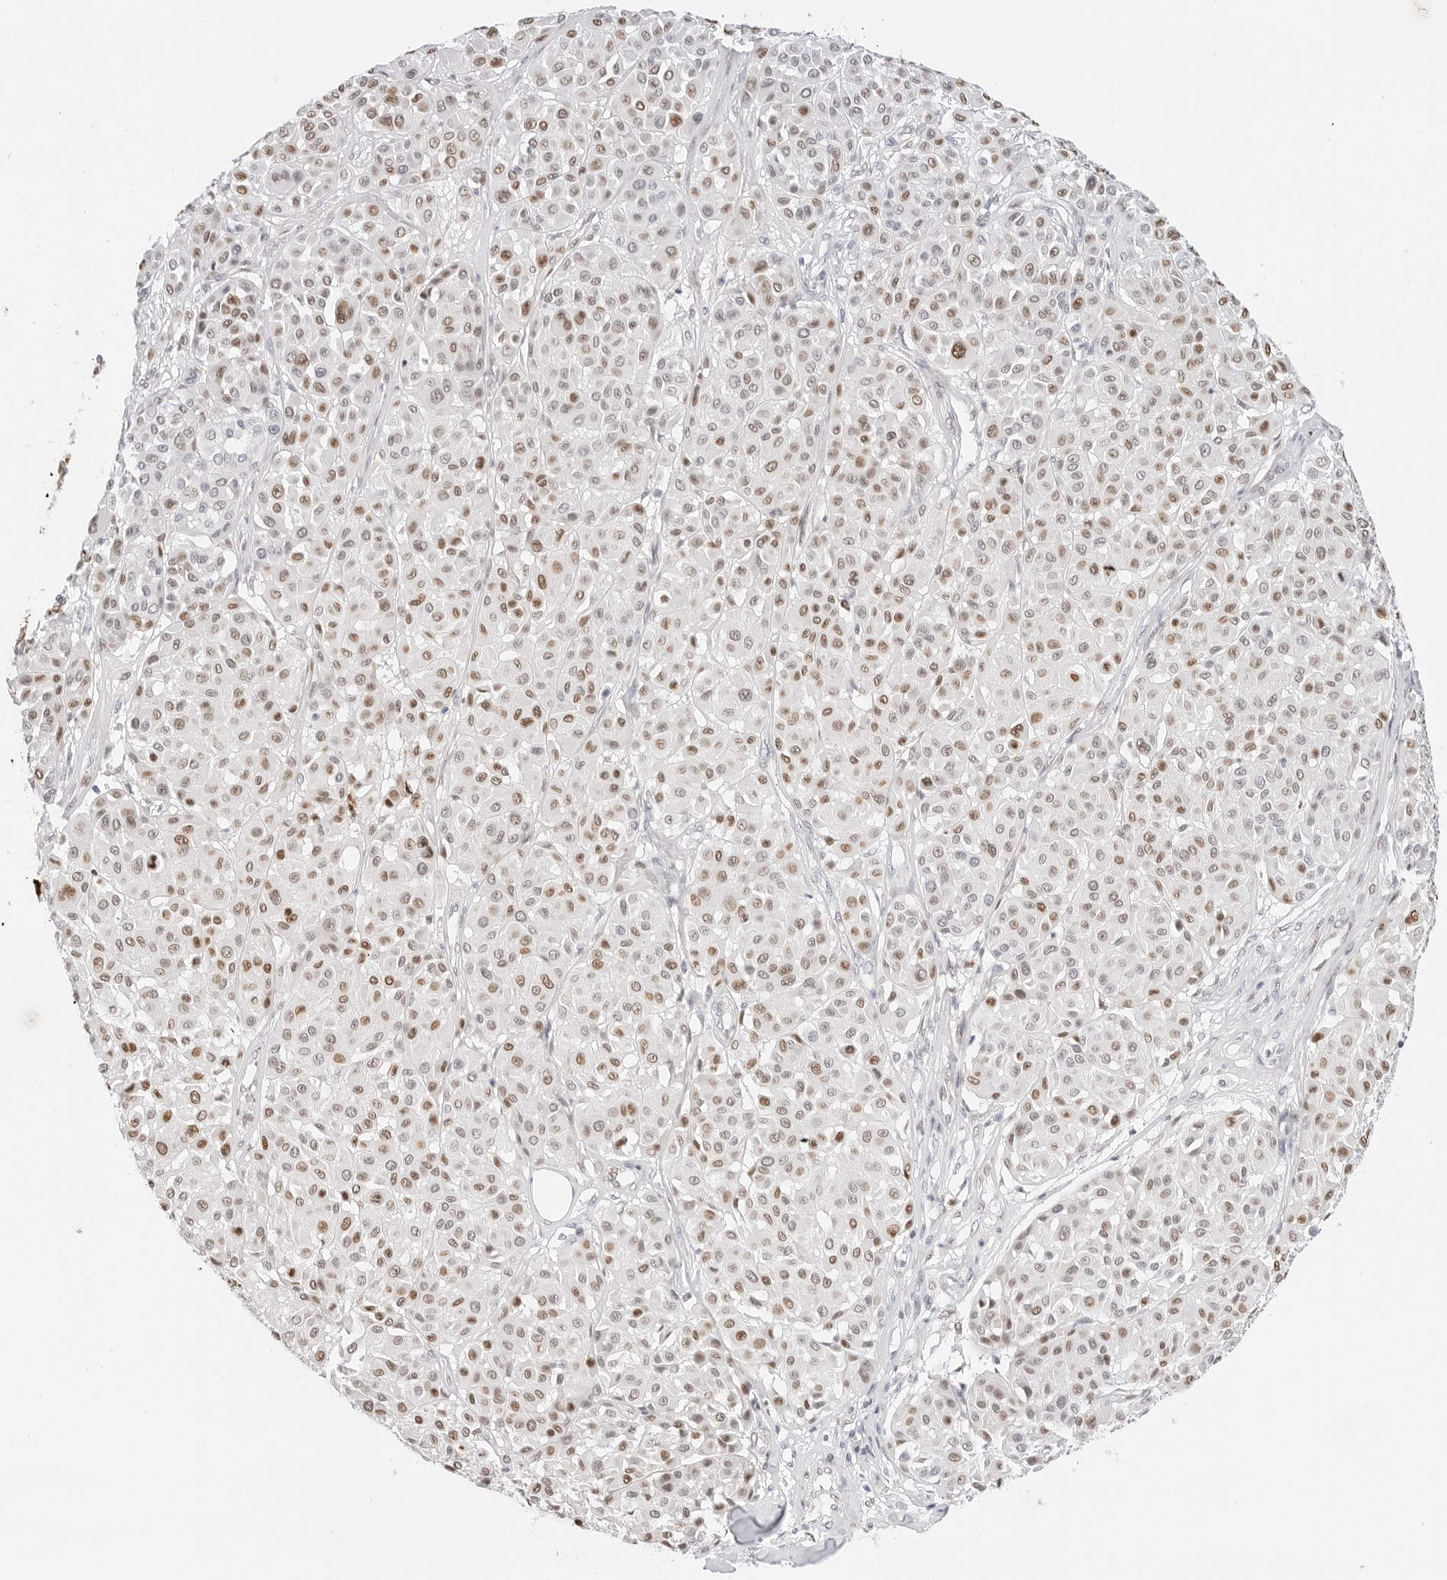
{"staining": {"intensity": "moderate", "quantity": ">75%", "location": "nuclear"}, "tissue": "melanoma", "cell_type": "Tumor cells", "image_type": "cancer", "snomed": [{"axis": "morphology", "description": "Malignant melanoma, Metastatic site"}, {"axis": "topography", "description": "Soft tissue"}], "caption": "Tumor cells reveal moderate nuclear expression in about >75% of cells in melanoma. The staining was performed using DAB to visualize the protein expression in brown, while the nuclei were stained in blue with hematoxylin (Magnification: 20x).", "gene": "SPIDR", "patient": {"sex": "male", "age": 41}}